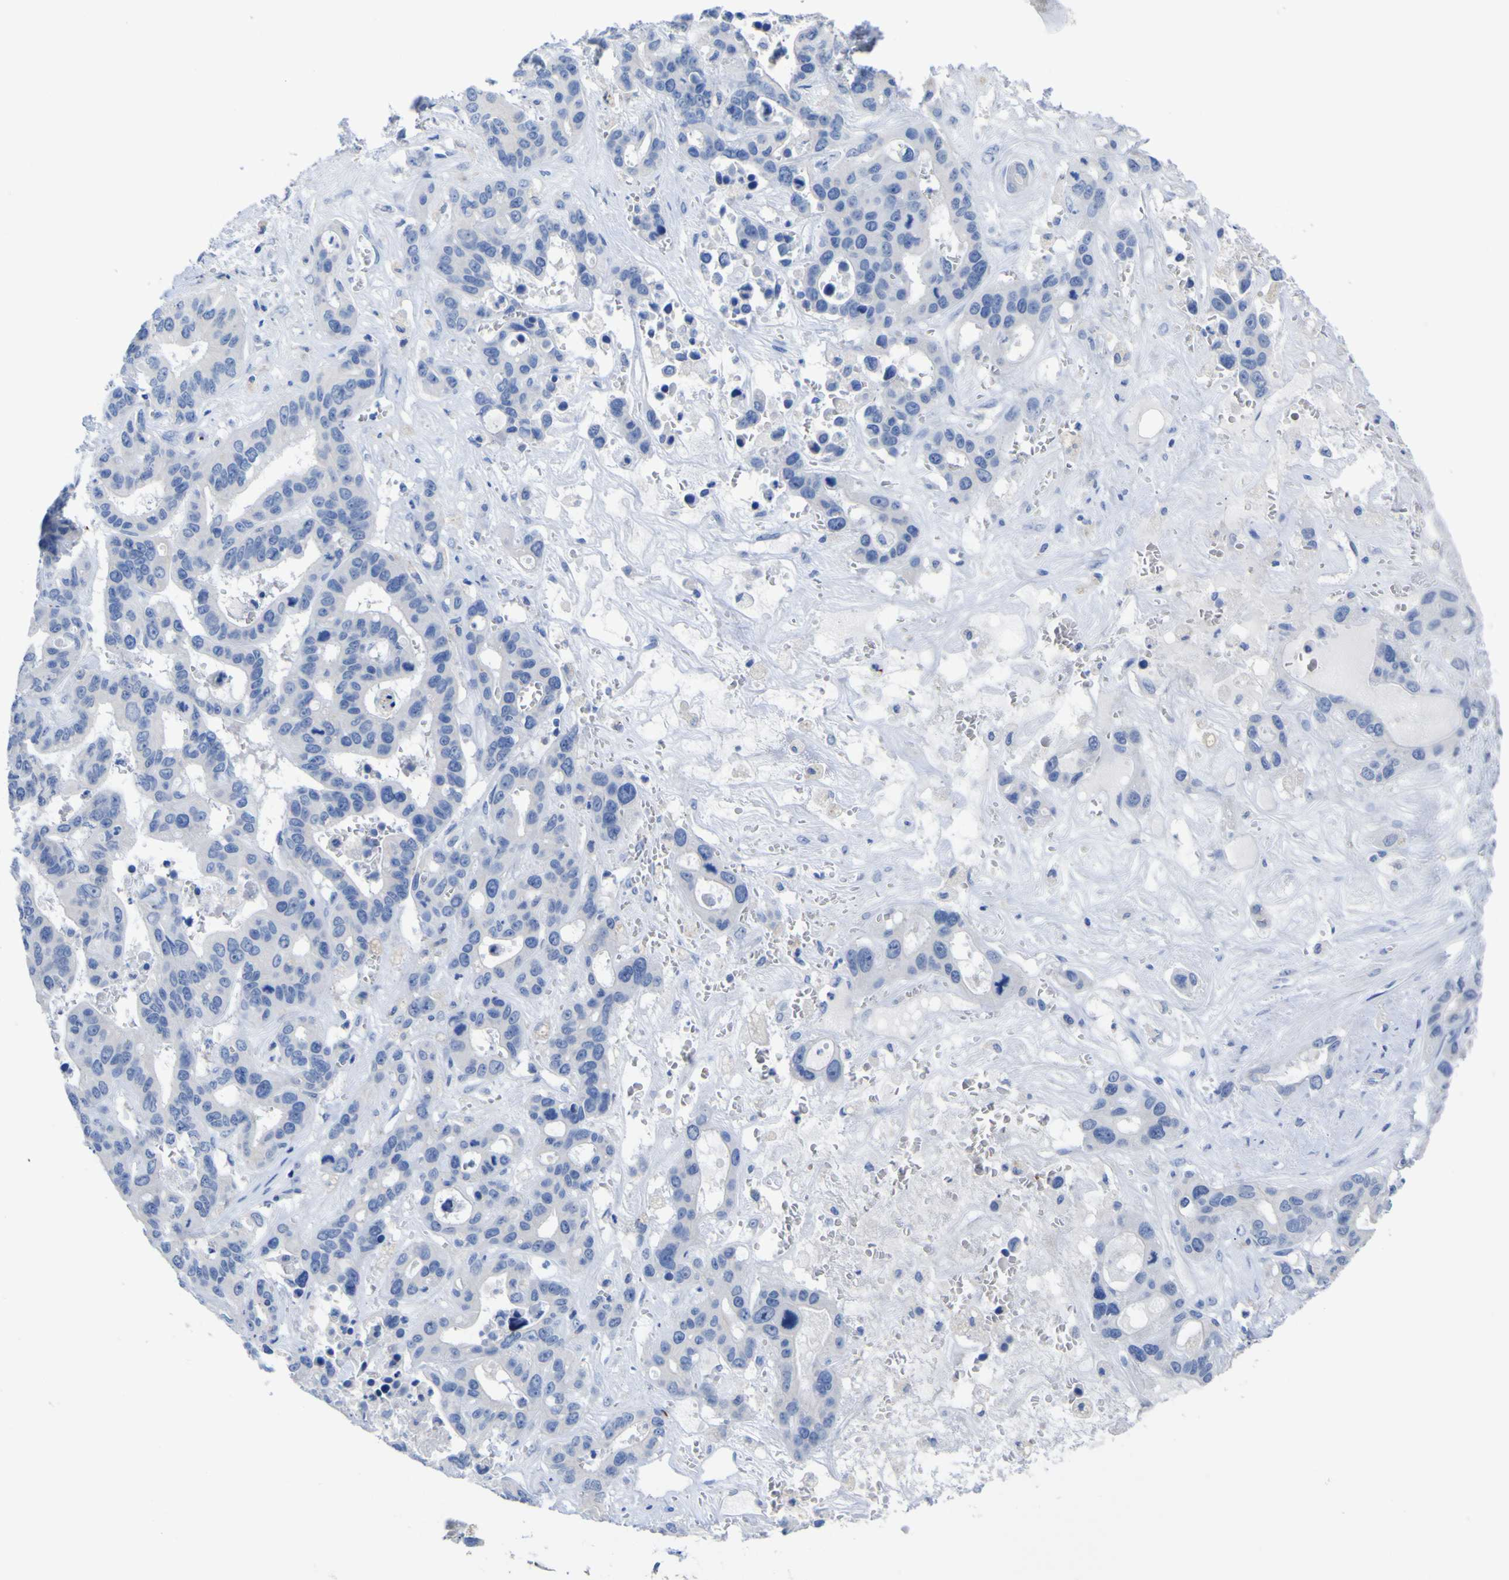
{"staining": {"intensity": "negative", "quantity": "none", "location": "none"}, "tissue": "liver cancer", "cell_type": "Tumor cells", "image_type": "cancer", "snomed": [{"axis": "morphology", "description": "Cholangiocarcinoma"}, {"axis": "topography", "description": "Liver"}], "caption": "DAB (3,3'-diaminobenzidine) immunohistochemical staining of human liver cancer (cholangiocarcinoma) demonstrates no significant expression in tumor cells.", "gene": "GCM1", "patient": {"sex": "female", "age": 65}}